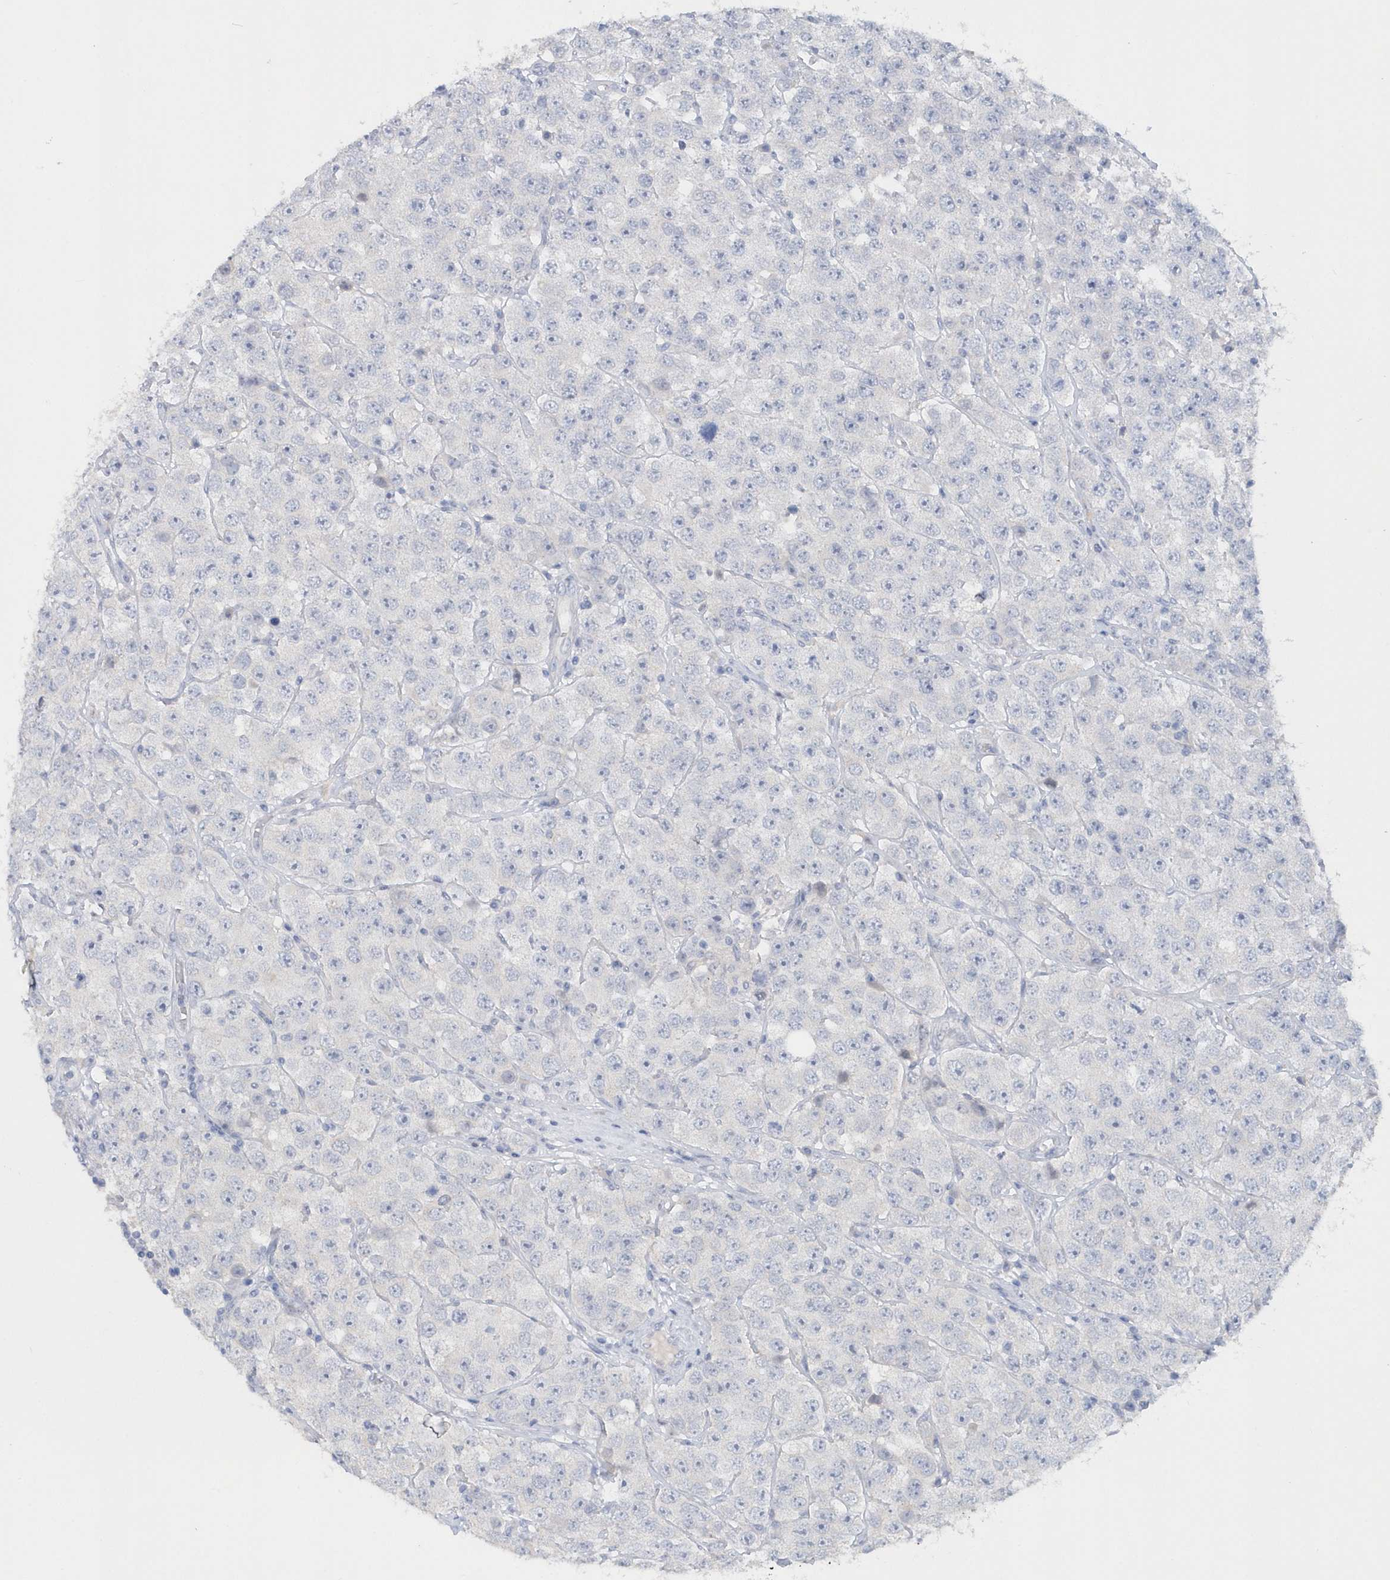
{"staining": {"intensity": "negative", "quantity": "none", "location": "none"}, "tissue": "testis cancer", "cell_type": "Tumor cells", "image_type": "cancer", "snomed": [{"axis": "morphology", "description": "Seminoma, NOS"}, {"axis": "topography", "description": "Testis"}], "caption": "Immunohistochemistry (IHC) micrograph of testis cancer (seminoma) stained for a protein (brown), which demonstrates no expression in tumor cells.", "gene": "RPE", "patient": {"sex": "male", "age": 28}}